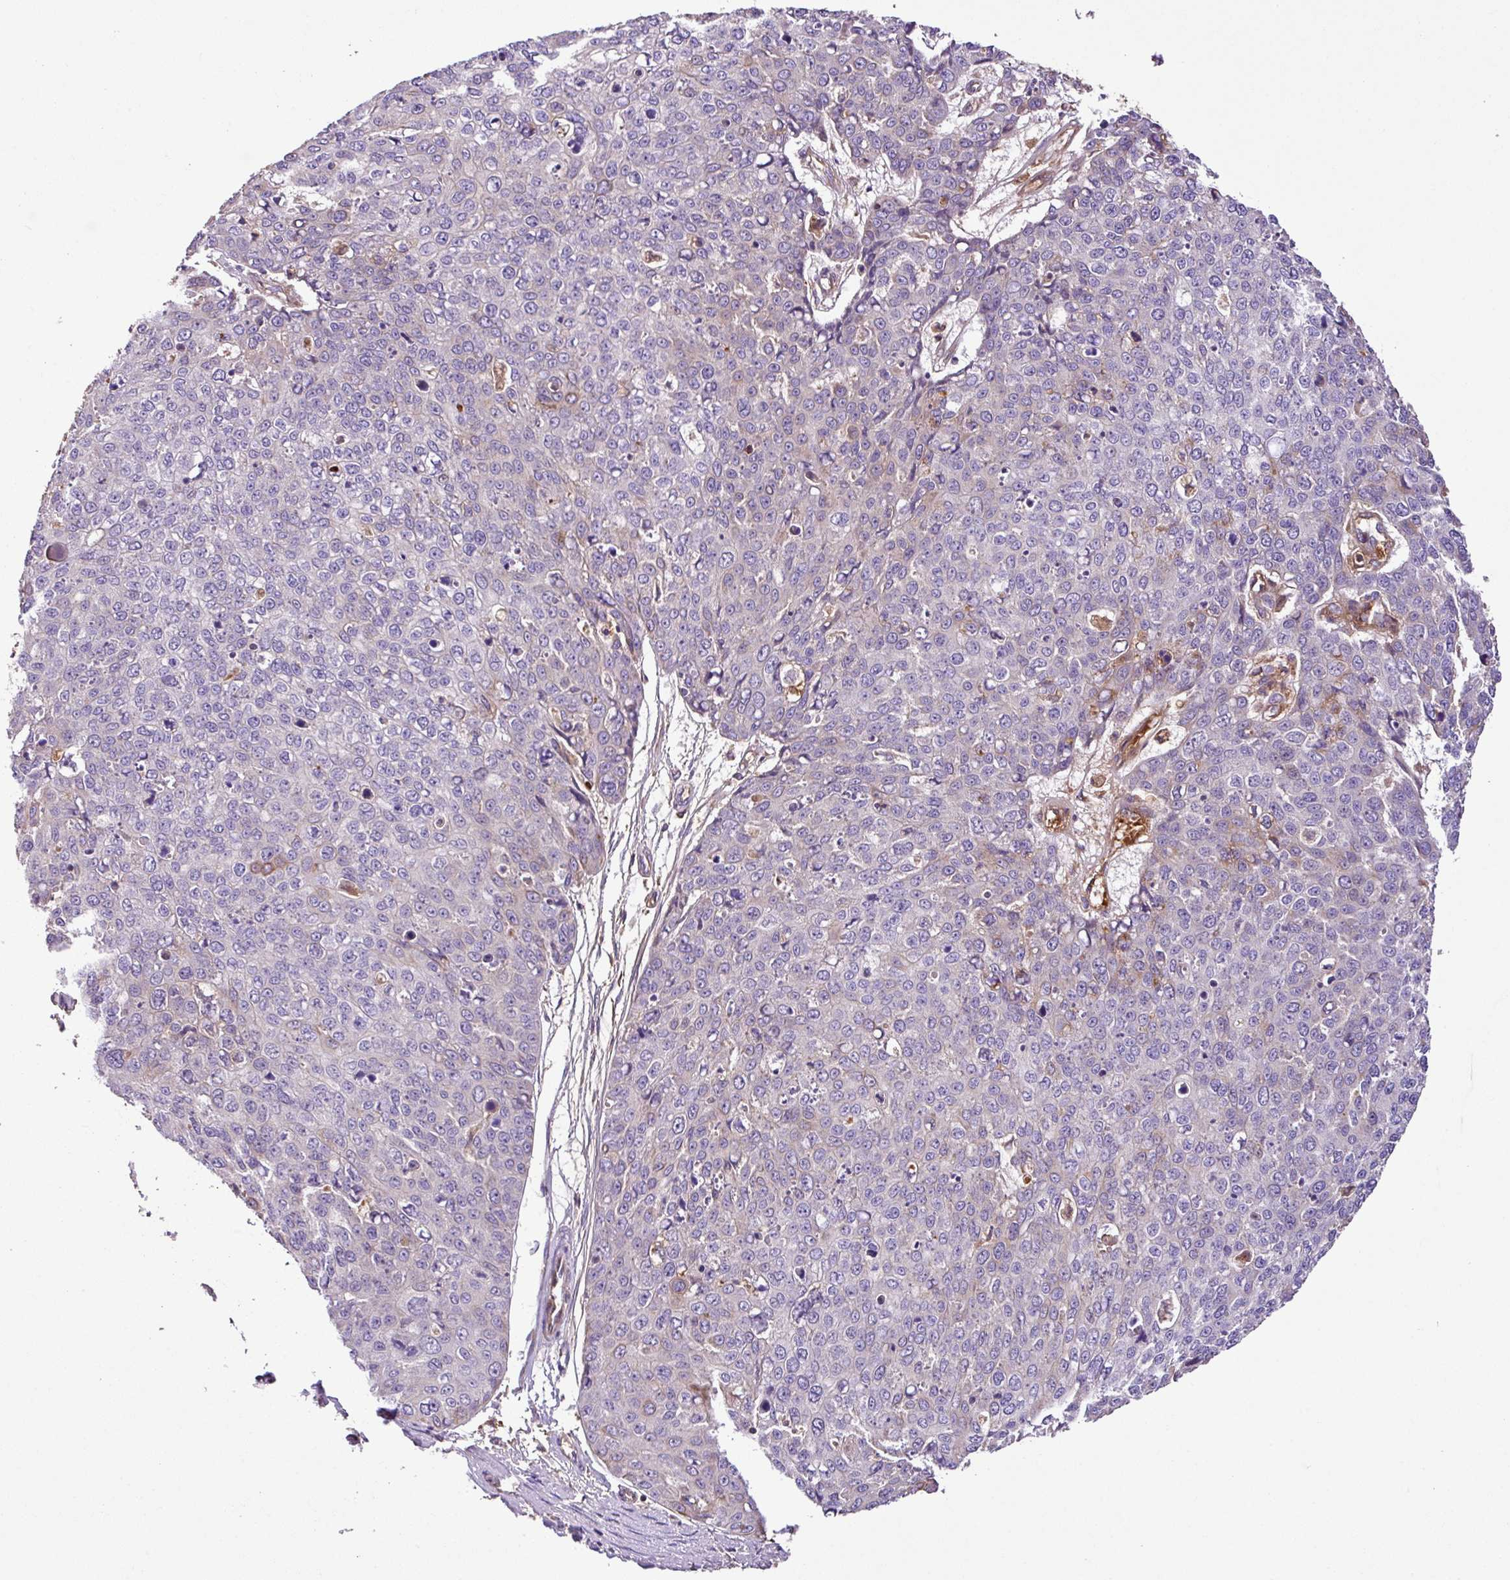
{"staining": {"intensity": "negative", "quantity": "none", "location": "none"}, "tissue": "skin cancer", "cell_type": "Tumor cells", "image_type": "cancer", "snomed": [{"axis": "morphology", "description": "Squamous cell carcinoma, NOS"}, {"axis": "topography", "description": "Skin"}], "caption": "High magnification brightfield microscopy of skin cancer (squamous cell carcinoma) stained with DAB (3,3'-diaminobenzidine) (brown) and counterstained with hematoxylin (blue): tumor cells show no significant positivity.", "gene": "ZNF266", "patient": {"sex": "male", "age": 71}}